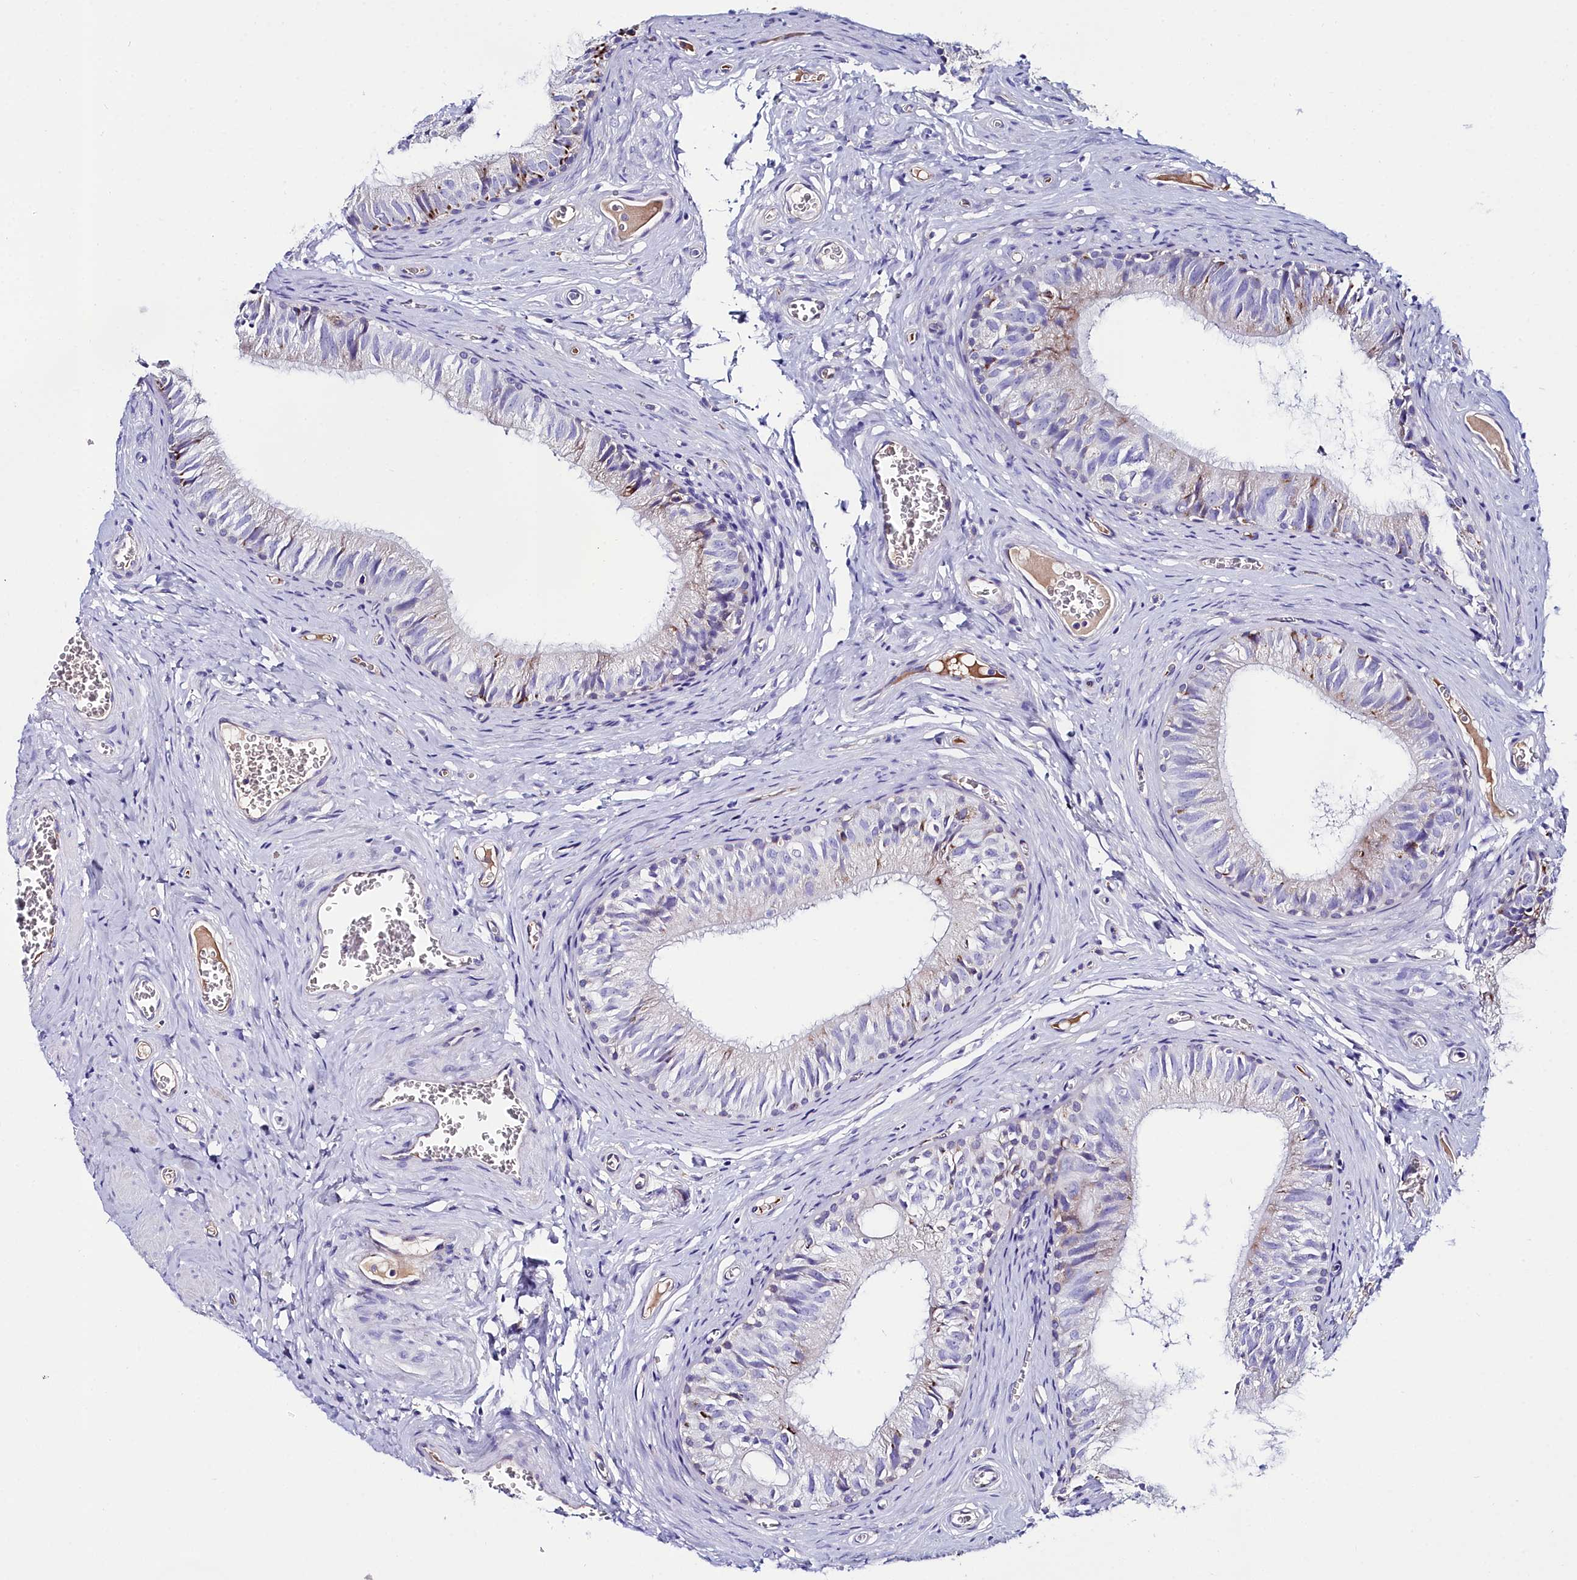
{"staining": {"intensity": "moderate", "quantity": "<25%", "location": "cytoplasmic/membranous"}, "tissue": "epididymis", "cell_type": "Glandular cells", "image_type": "normal", "snomed": [{"axis": "morphology", "description": "Normal tissue, NOS"}, {"axis": "topography", "description": "Epididymis"}], "caption": "The image demonstrates immunohistochemical staining of normal epididymis. There is moderate cytoplasmic/membranous positivity is appreciated in approximately <25% of glandular cells.", "gene": "SLC49A3", "patient": {"sex": "male", "age": 42}}